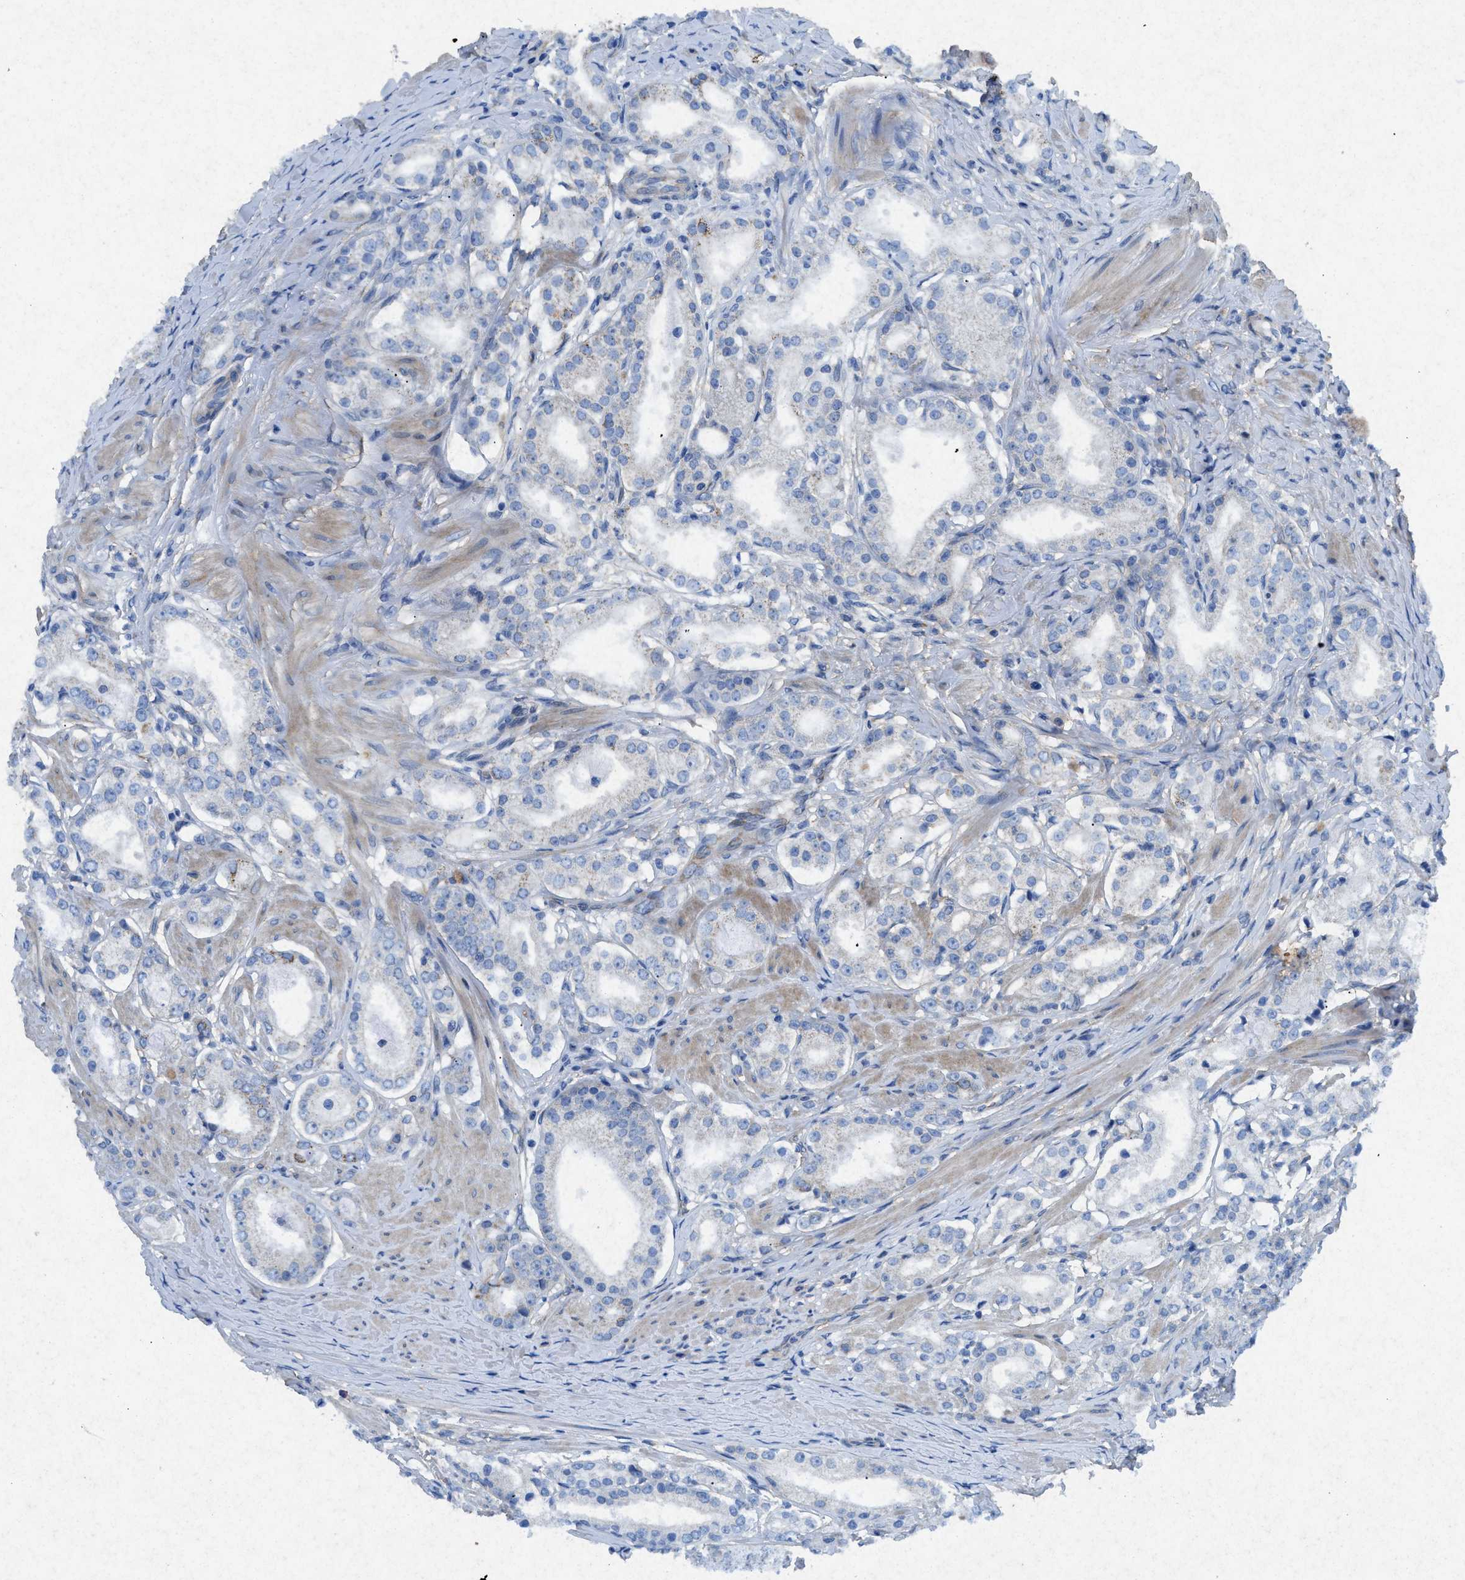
{"staining": {"intensity": "negative", "quantity": "none", "location": "none"}, "tissue": "prostate cancer", "cell_type": "Tumor cells", "image_type": "cancer", "snomed": [{"axis": "morphology", "description": "Adenocarcinoma, Low grade"}, {"axis": "topography", "description": "Prostate"}], "caption": "This micrograph is of low-grade adenocarcinoma (prostate) stained with immunohistochemistry (IHC) to label a protein in brown with the nuclei are counter-stained blue. There is no staining in tumor cells.", "gene": "CDK15", "patient": {"sex": "male", "age": 63}}